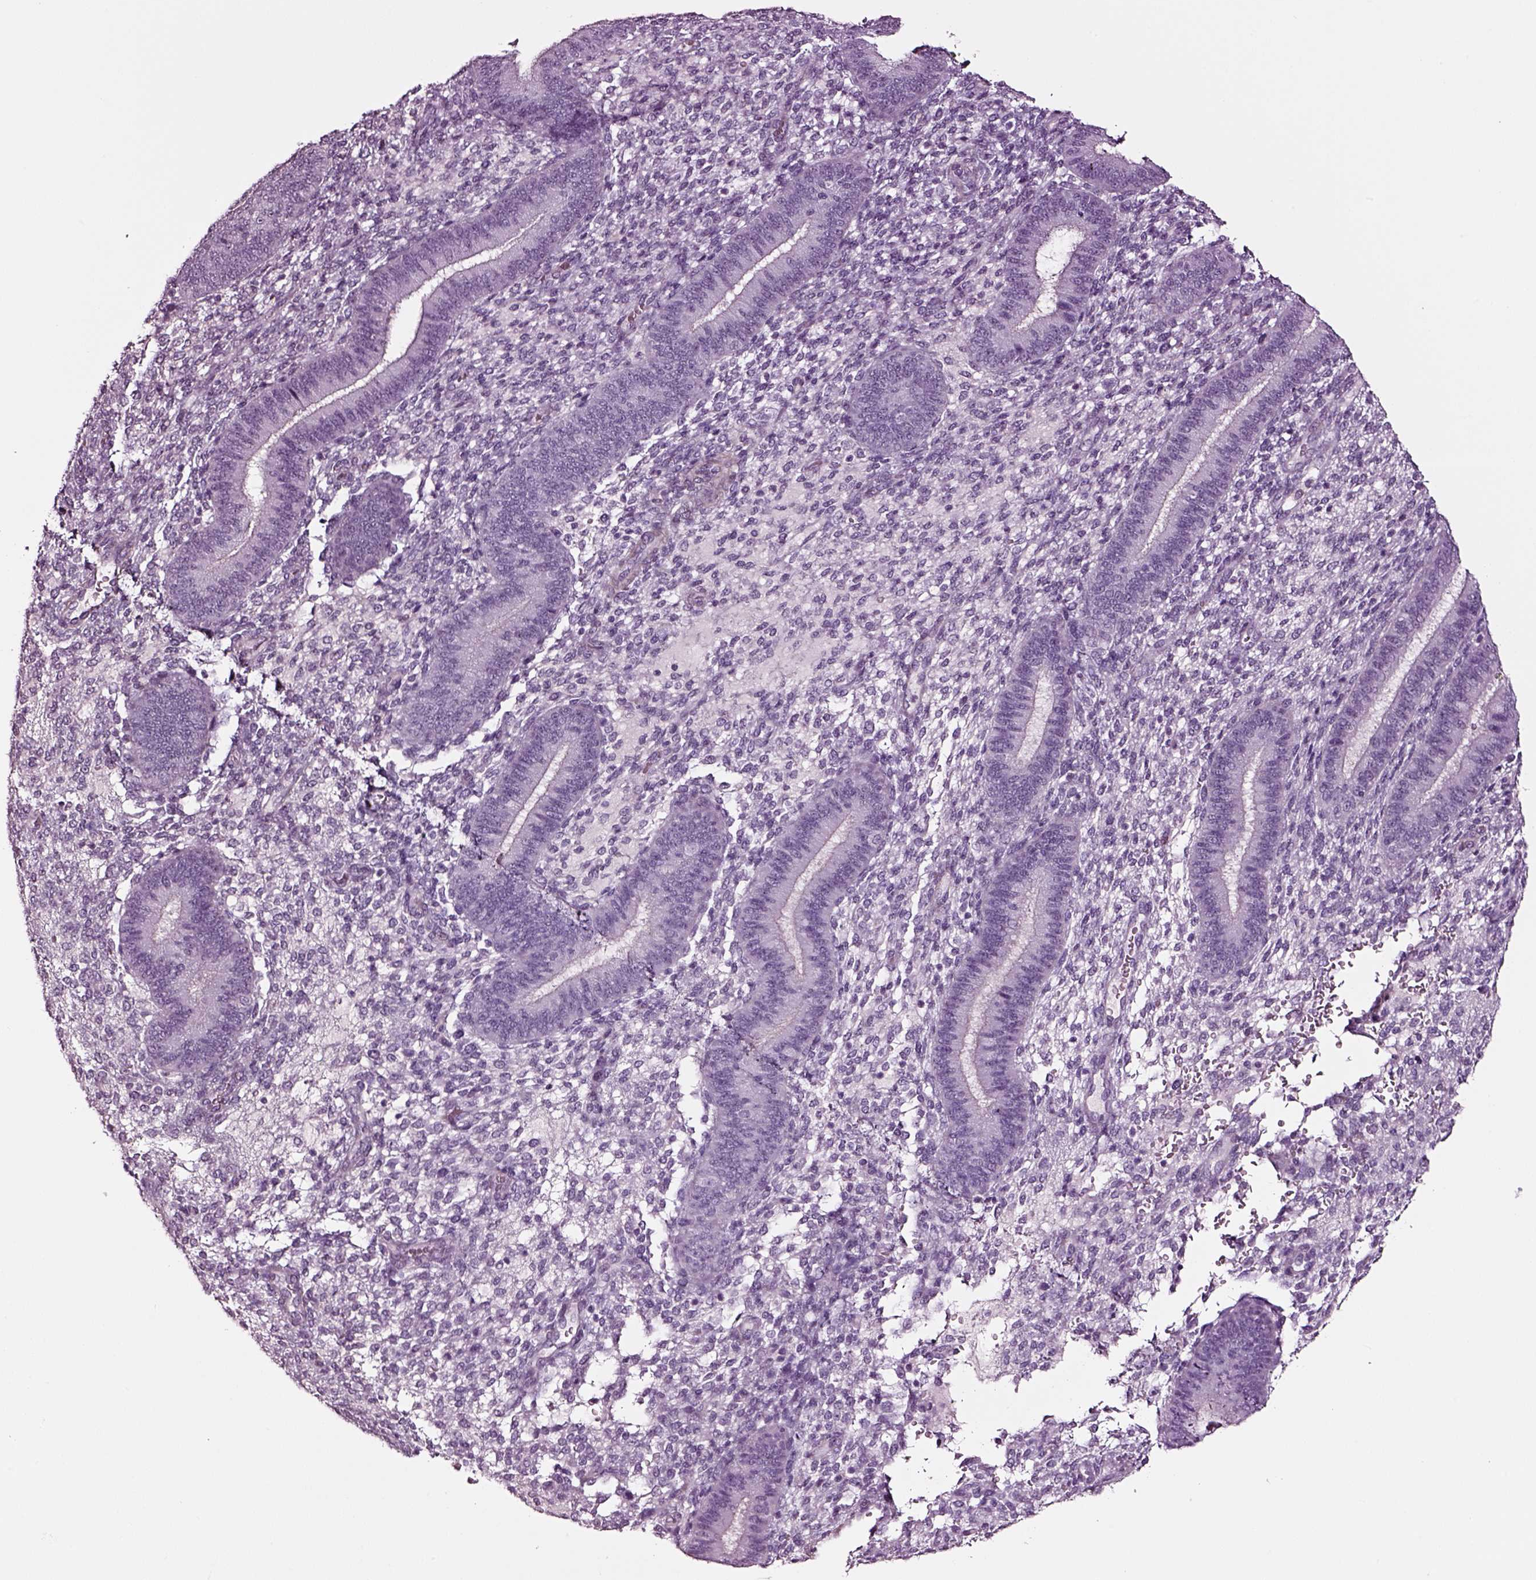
{"staining": {"intensity": "negative", "quantity": "none", "location": "none"}, "tissue": "endometrium", "cell_type": "Cells in endometrial stroma", "image_type": "normal", "snomed": [{"axis": "morphology", "description": "Normal tissue, NOS"}, {"axis": "topography", "description": "Endometrium"}], "caption": "This is an immunohistochemistry histopathology image of benign endometrium. There is no positivity in cells in endometrial stroma.", "gene": "SOX10", "patient": {"sex": "female", "age": 39}}